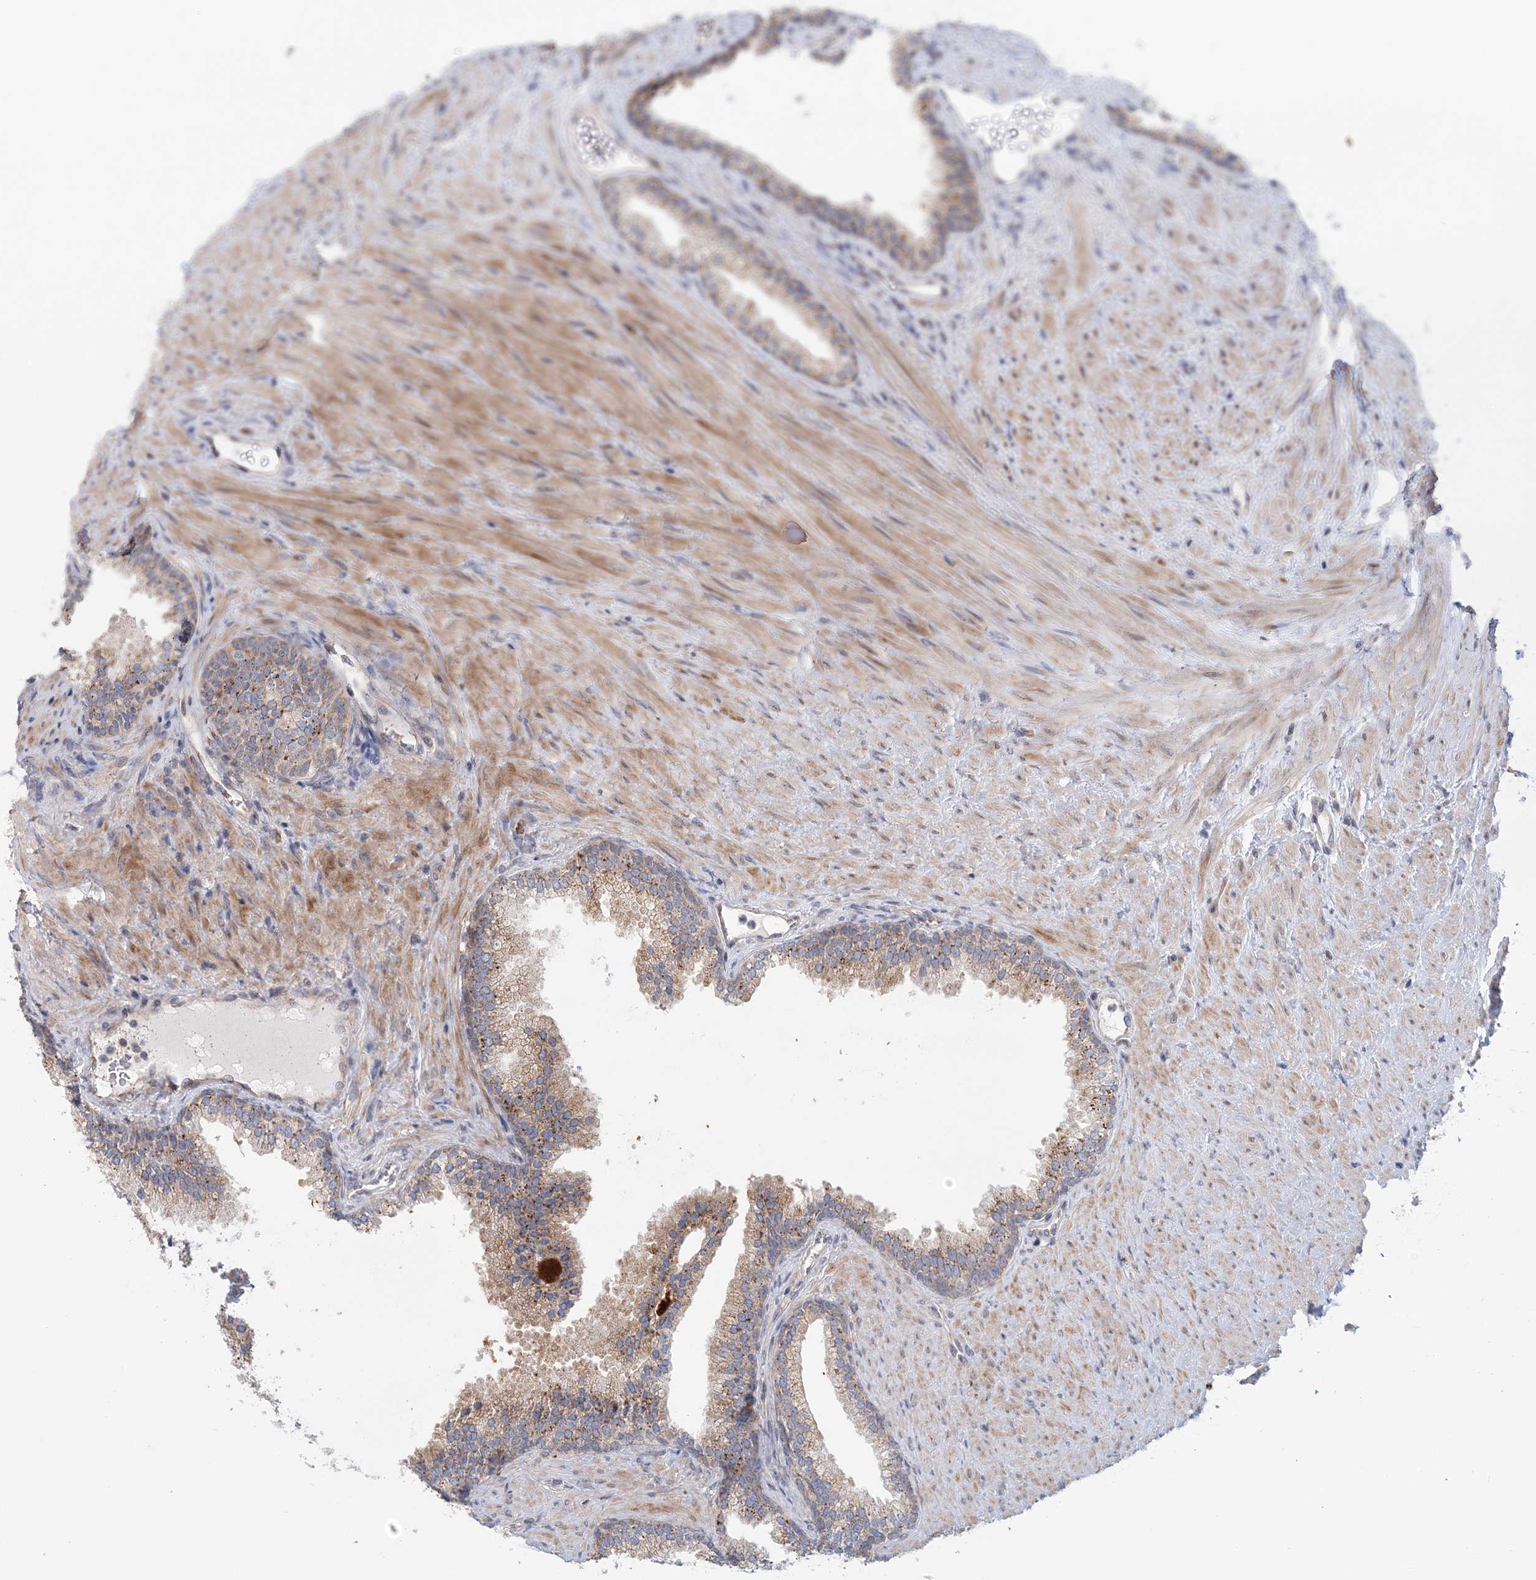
{"staining": {"intensity": "moderate", "quantity": ">75%", "location": "cytoplasmic/membranous"}, "tissue": "prostate", "cell_type": "Glandular cells", "image_type": "normal", "snomed": [{"axis": "morphology", "description": "Normal tissue, NOS"}, {"axis": "topography", "description": "Prostate"}], "caption": "IHC micrograph of benign human prostate stained for a protein (brown), which exhibits medium levels of moderate cytoplasmic/membranous expression in about >75% of glandular cells.", "gene": "PCYOX1L", "patient": {"sex": "male", "age": 76}}